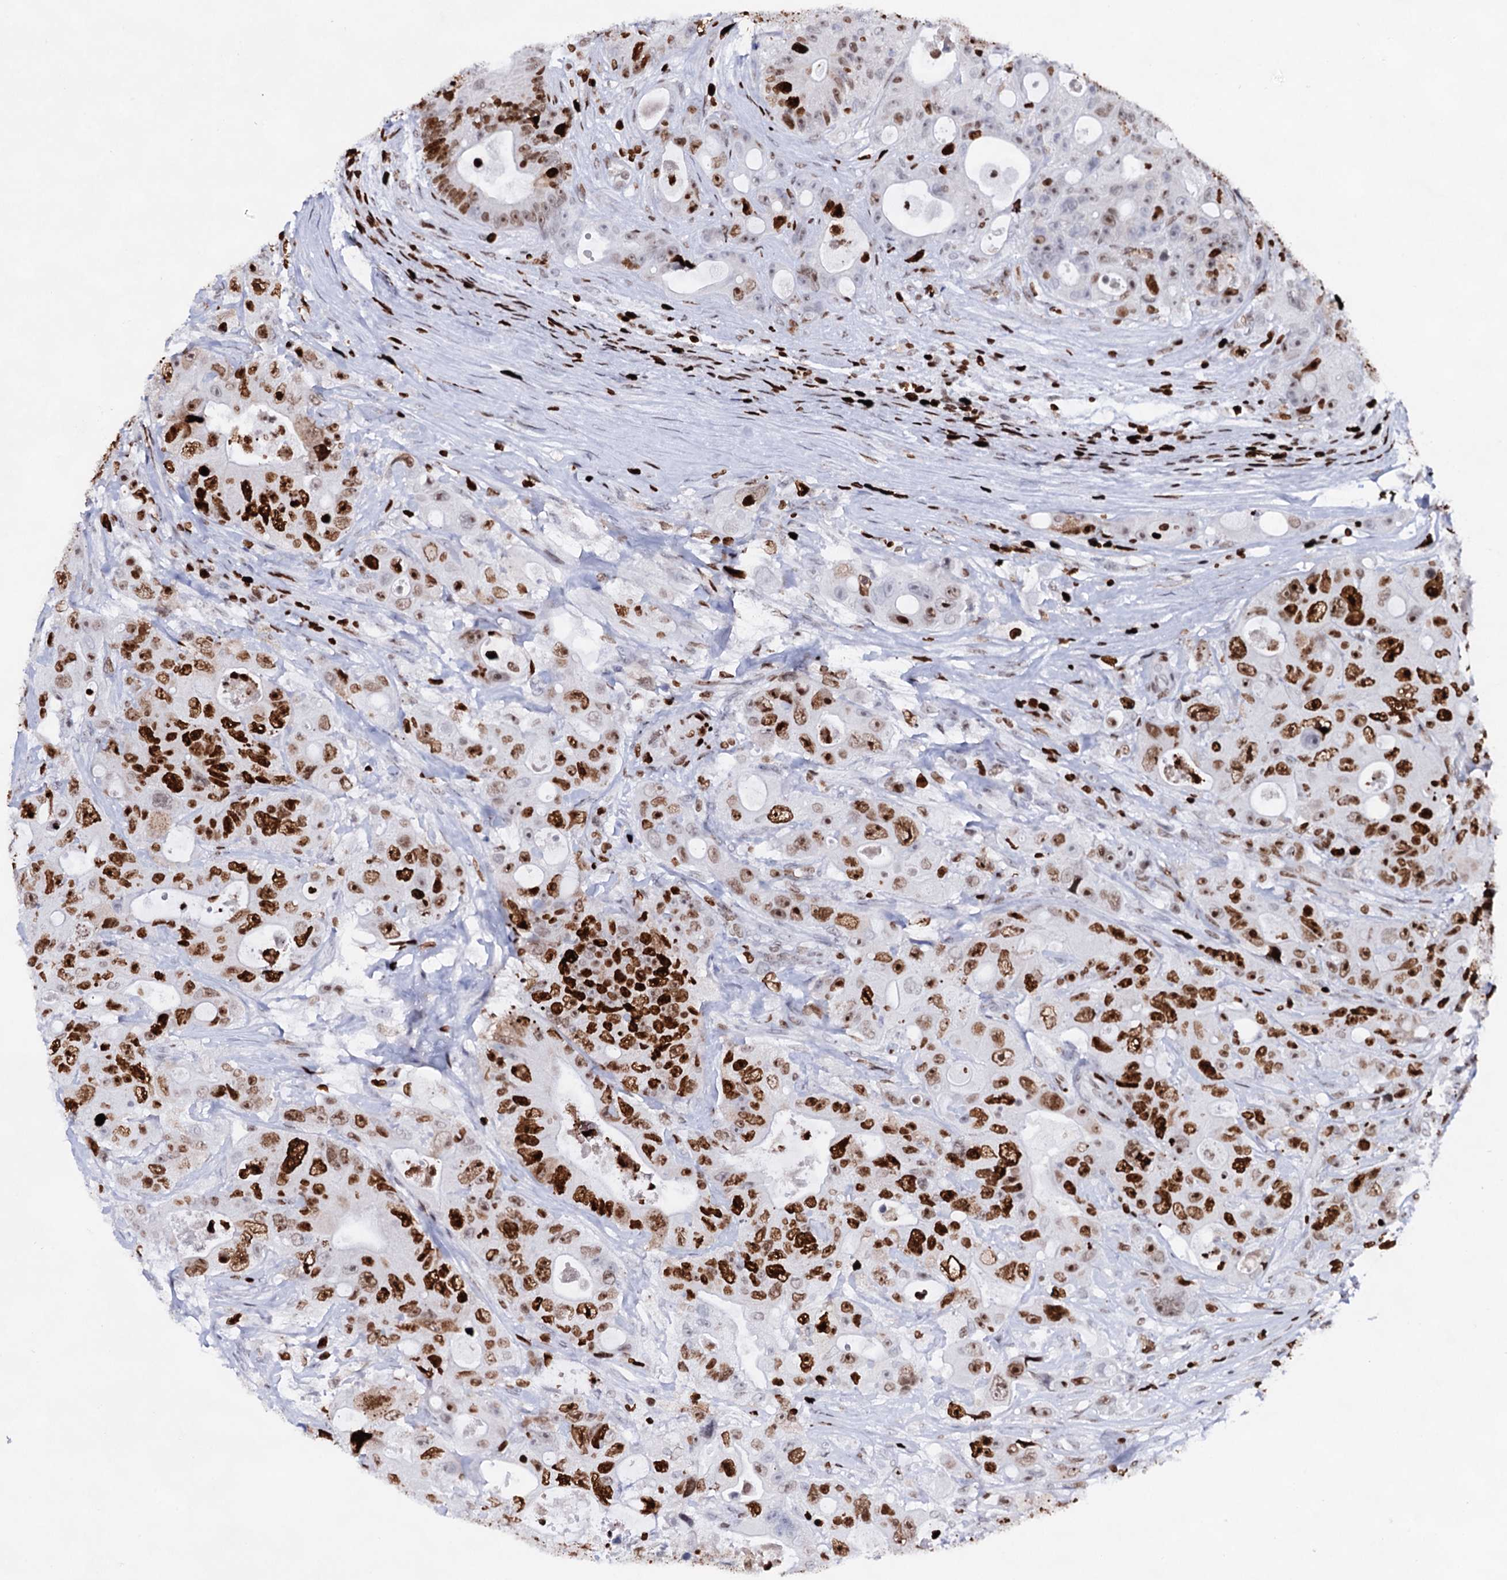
{"staining": {"intensity": "strong", "quantity": "25%-75%", "location": "nuclear"}, "tissue": "colorectal cancer", "cell_type": "Tumor cells", "image_type": "cancer", "snomed": [{"axis": "morphology", "description": "Adenocarcinoma, NOS"}, {"axis": "topography", "description": "Colon"}], "caption": "Immunohistochemical staining of human colorectal cancer exhibits high levels of strong nuclear positivity in about 25%-75% of tumor cells. The staining was performed using DAB (3,3'-diaminobenzidine), with brown indicating positive protein expression. Nuclei are stained blue with hematoxylin.", "gene": "HMGB2", "patient": {"sex": "female", "age": 46}}